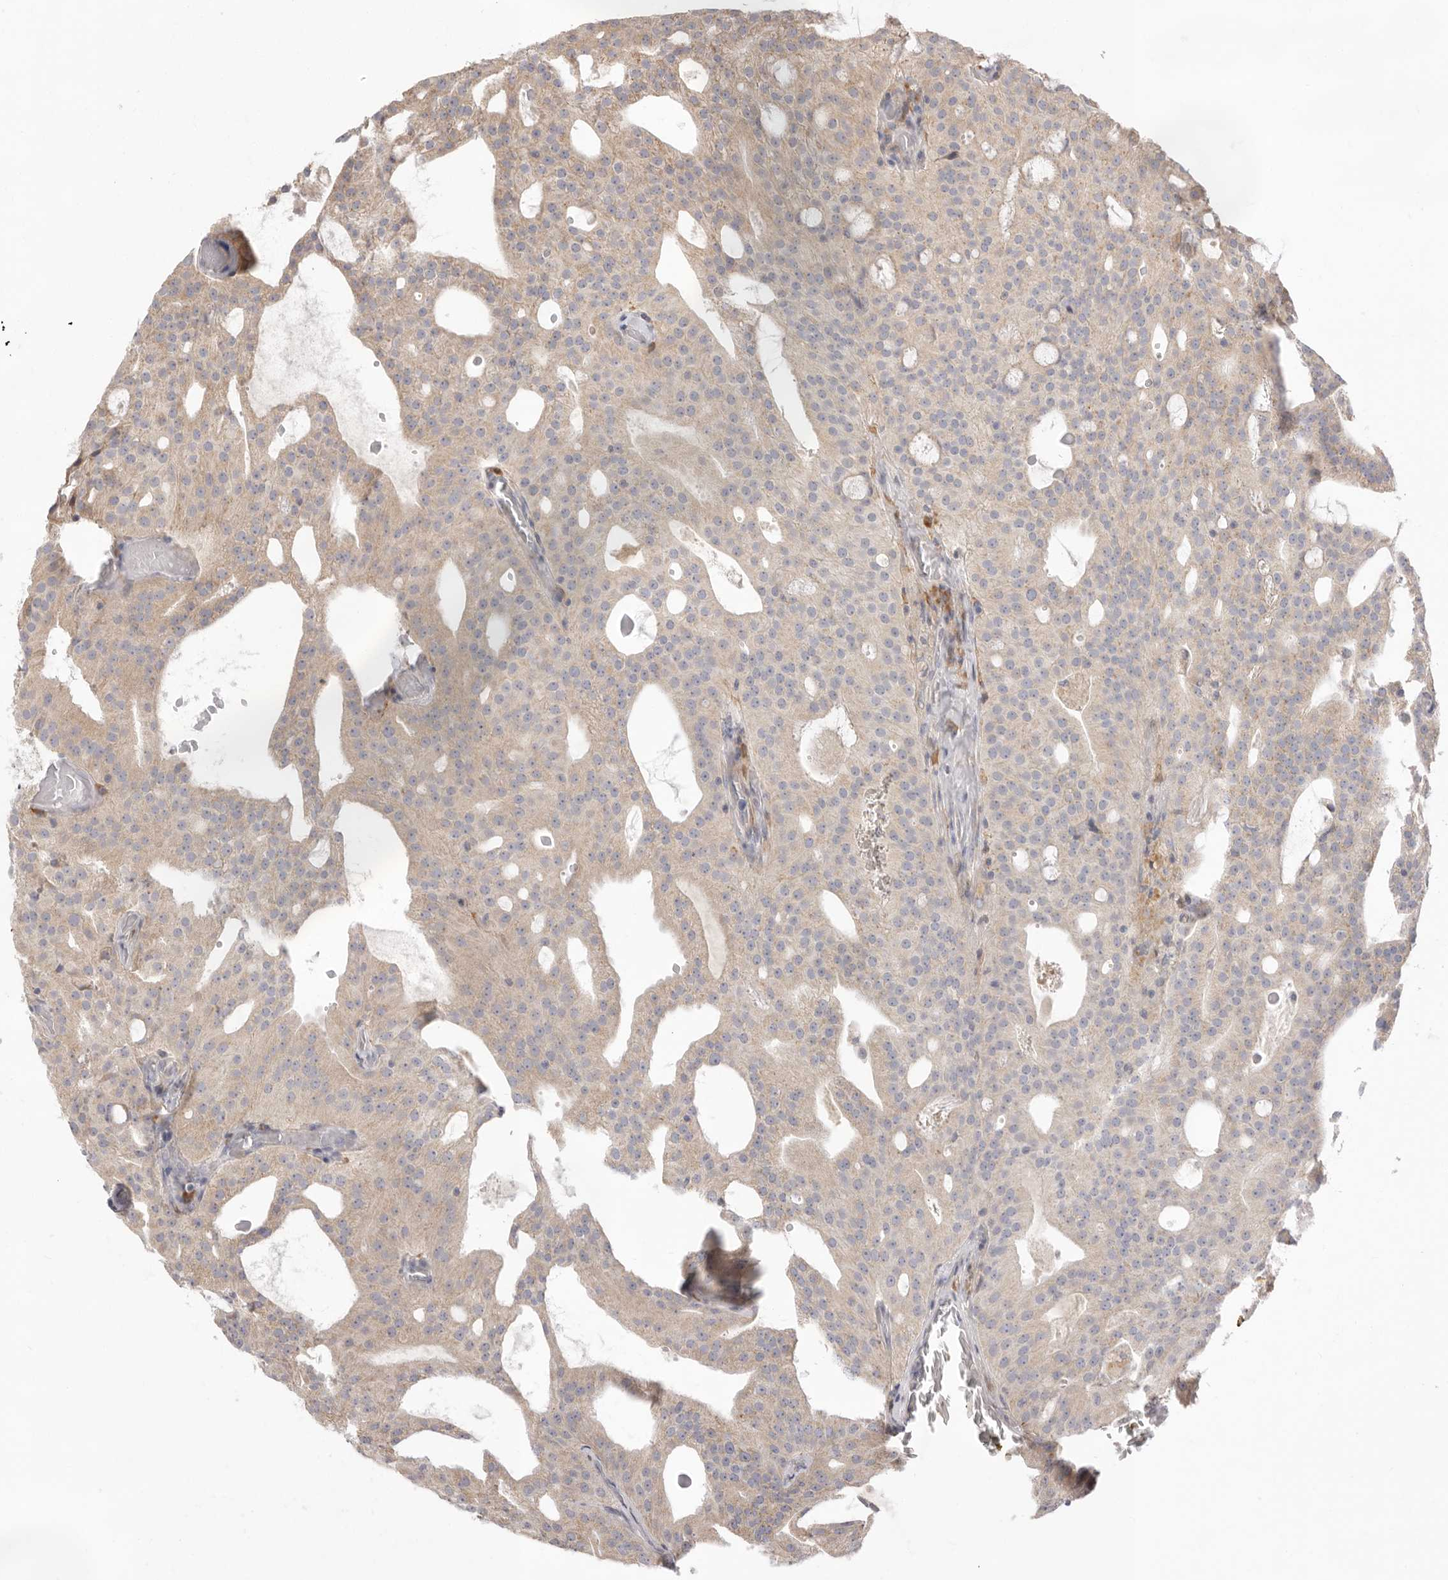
{"staining": {"intensity": "weak", "quantity": "25%-75%", "location": "cytoplasmic/membranous"}, "tissue": "prostate cancer", "cell_type": "Tumor cells", "image_type": "cancer", "snomed": [{"axis": "morphology", "description": "Adenocarcinoma, Medium grade"}, {"axis": "topography", "description": "Prostate"}], "caption": "The image exhibits staining of medium-grade adenocarcinoma (prostate), revealing weak cytoplasmic/membranous protein staining (brown color) within tumor cells. The staining is performed using DAB (3,3'-diaminobenzidine) brown chromogen to label protein expression. The nuclei are counter-stained blue using hematoxylin.", "gene": "USH1C", "patient": {"sex": "male", "age": 88}}